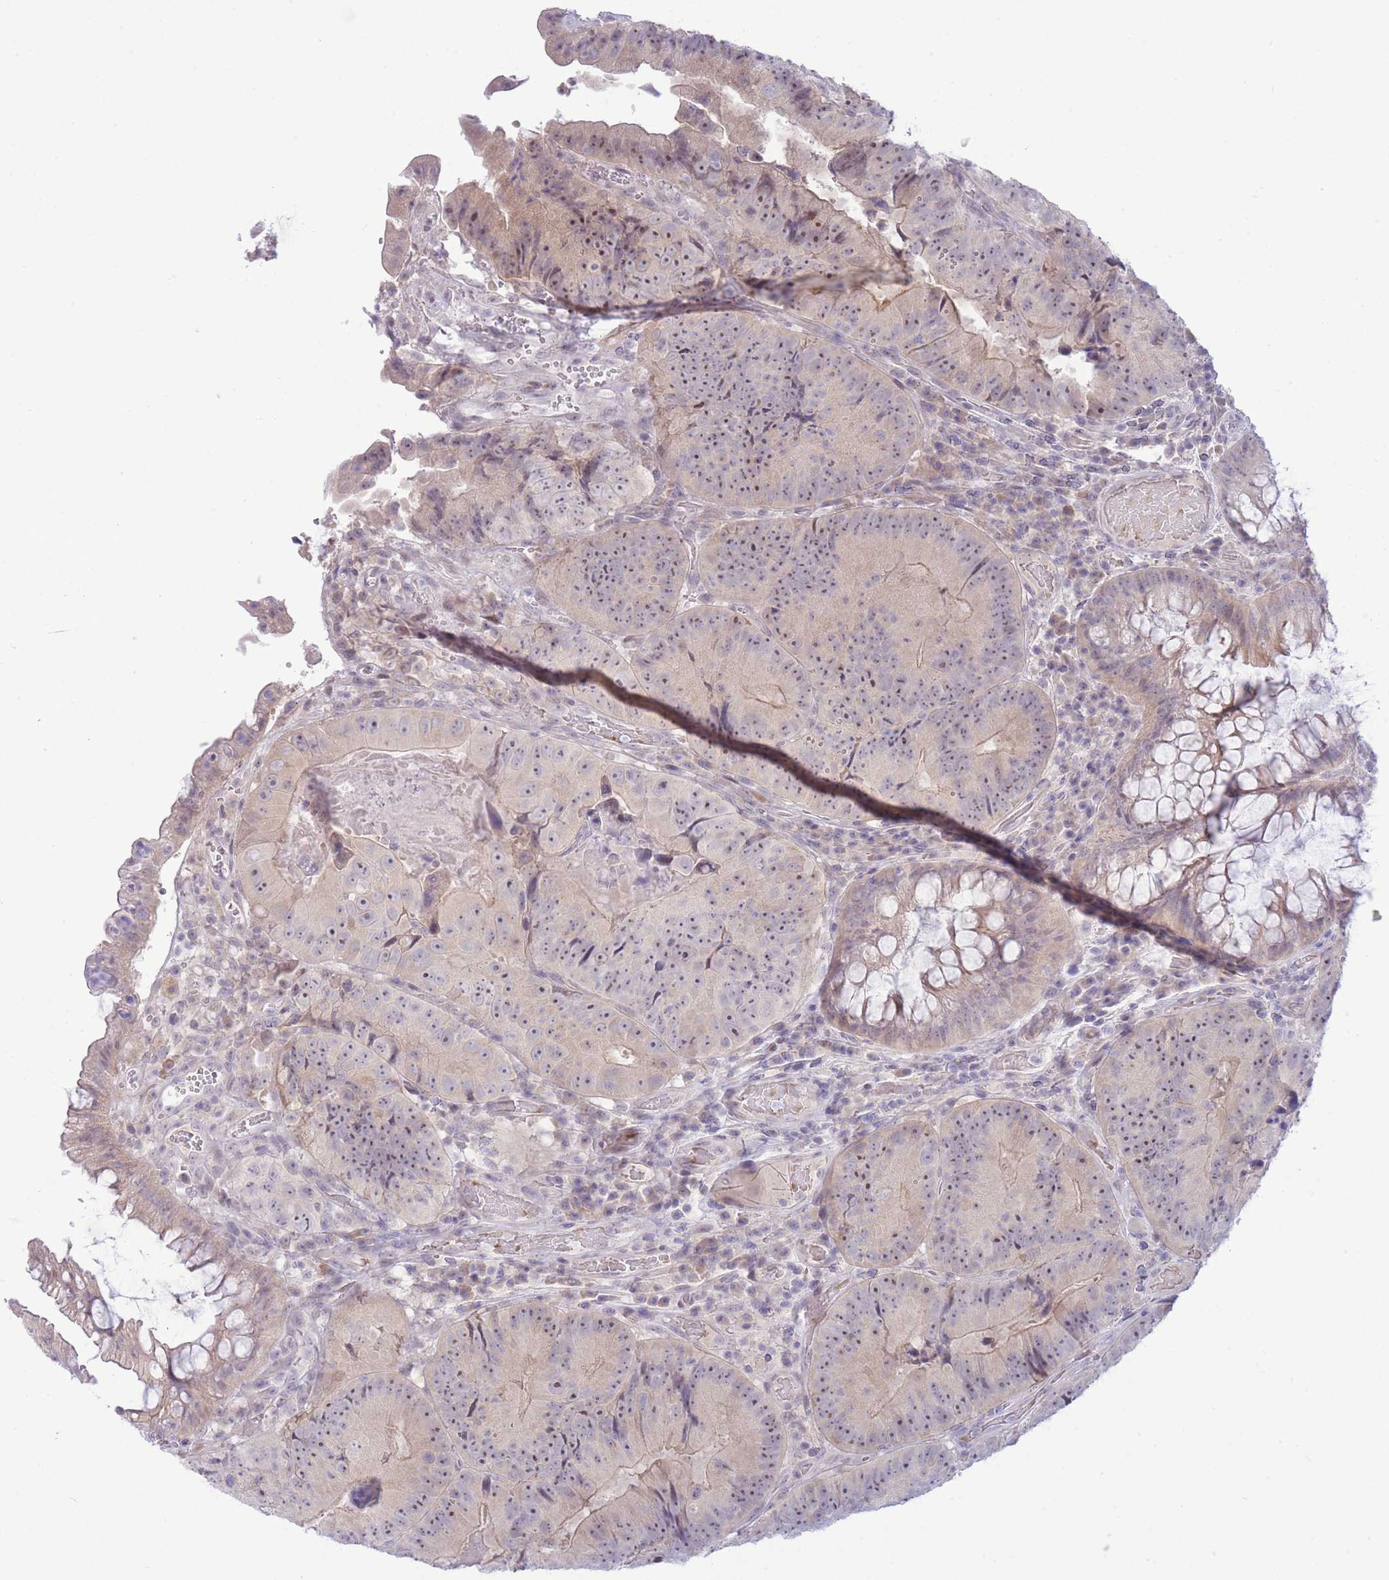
{"staining": {"intensity": "weak", "quantity": "25%-75%", "location": "nuclear"}, "tissue": "colorectal cancer", "cell_type": "Tumor cells", "image_type": "cancer", "snomed": [{"axis": "morphology", "description": "Adenocarcinoma, NOS"}, {"axis": "topography", "description": "Colon"}], "caption": "Colorectal cancer stained with a brown dye displays weak nuclear positive positivity in approximately 25%-75% of tumor cells.", "gene": "FBXO46", "patient": {"sex": "female", "age": 86}}